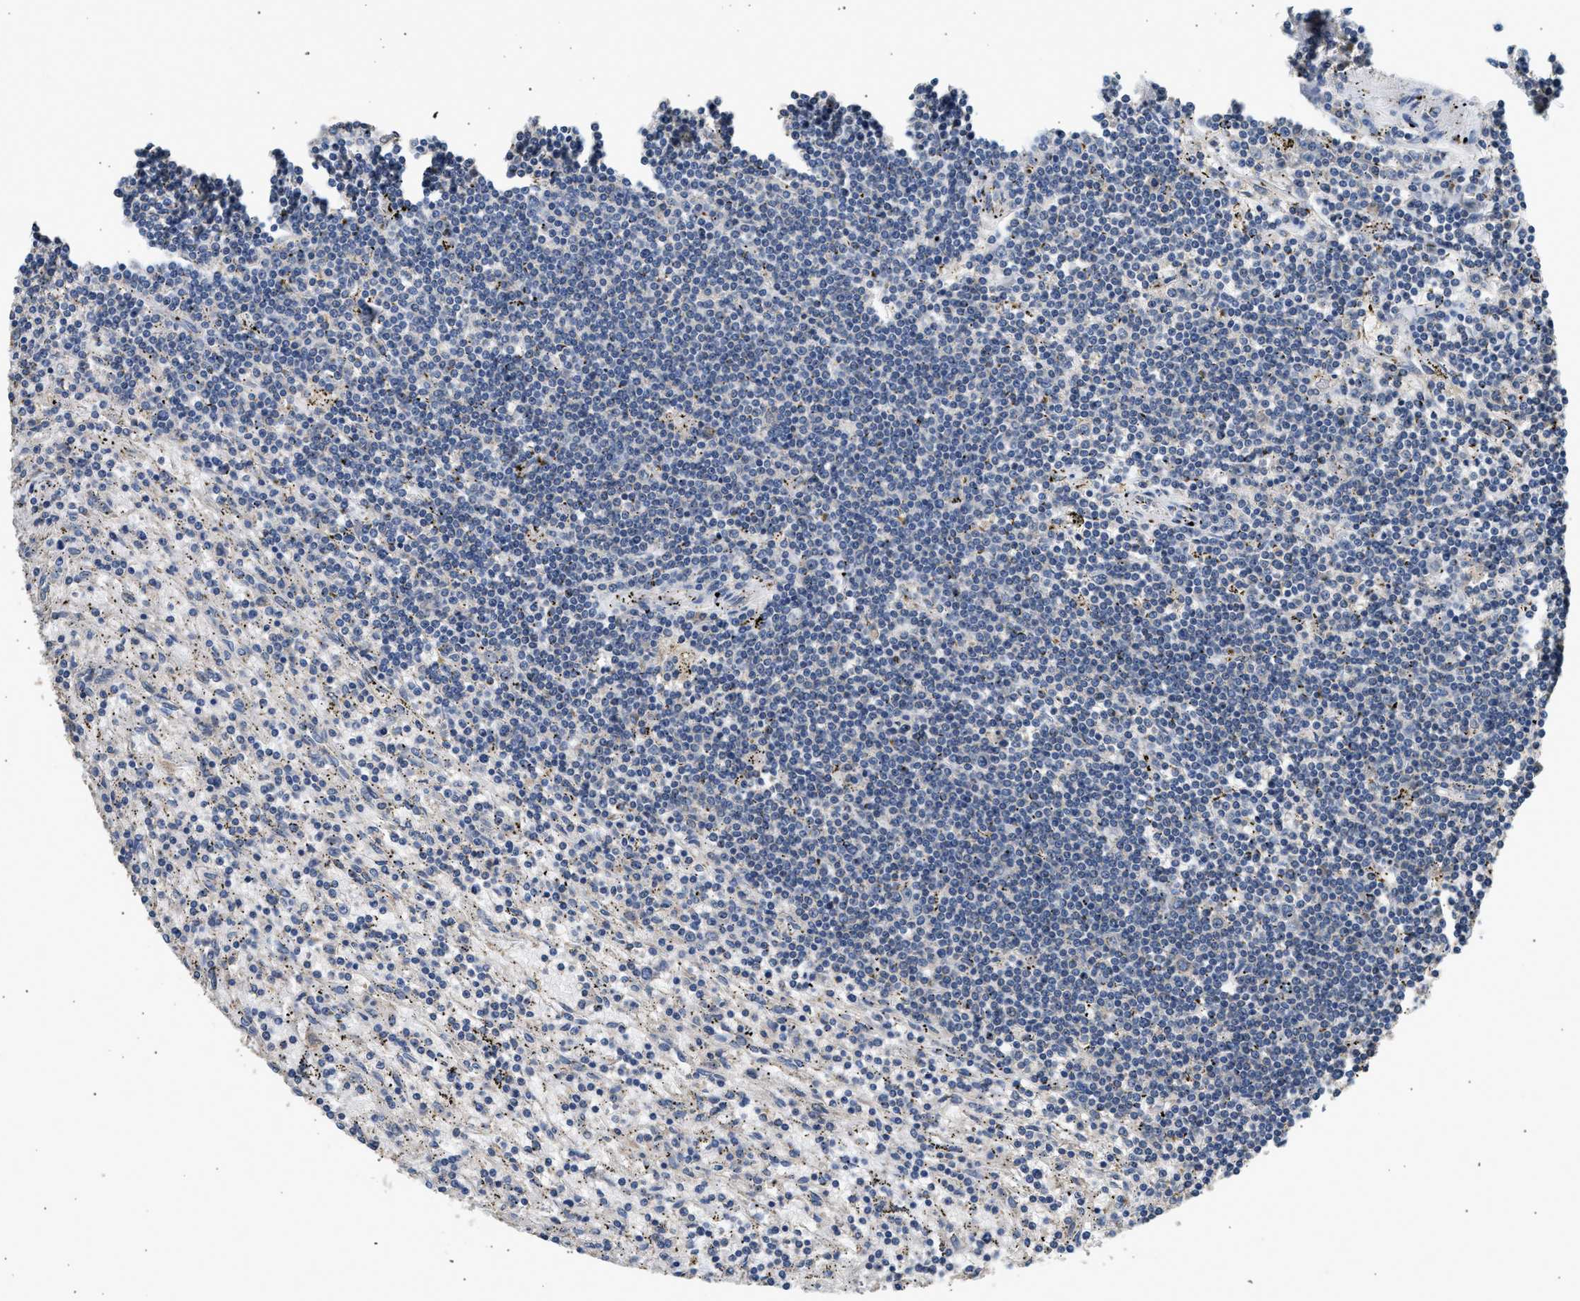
{"staining": {"intensity": "negative", "quantity": "none", "location": "none"}, "tissue": "lymphoma", "cell_type": "Tumor cells", "image_type": "cancer", "snomed": [{"axis": "morphology", "description": "Malignant lymphoma, non-Hodgkin's type, Low grade"}, {"axis": "topography", "description": "Spleen"}], "caption": "Human lymphoma stained for a protein using immunohistochemistry (IHC) shows no staining in tumor cells.", "gene": "WDR31", "patient": {"sex": "male", "age": 76}}